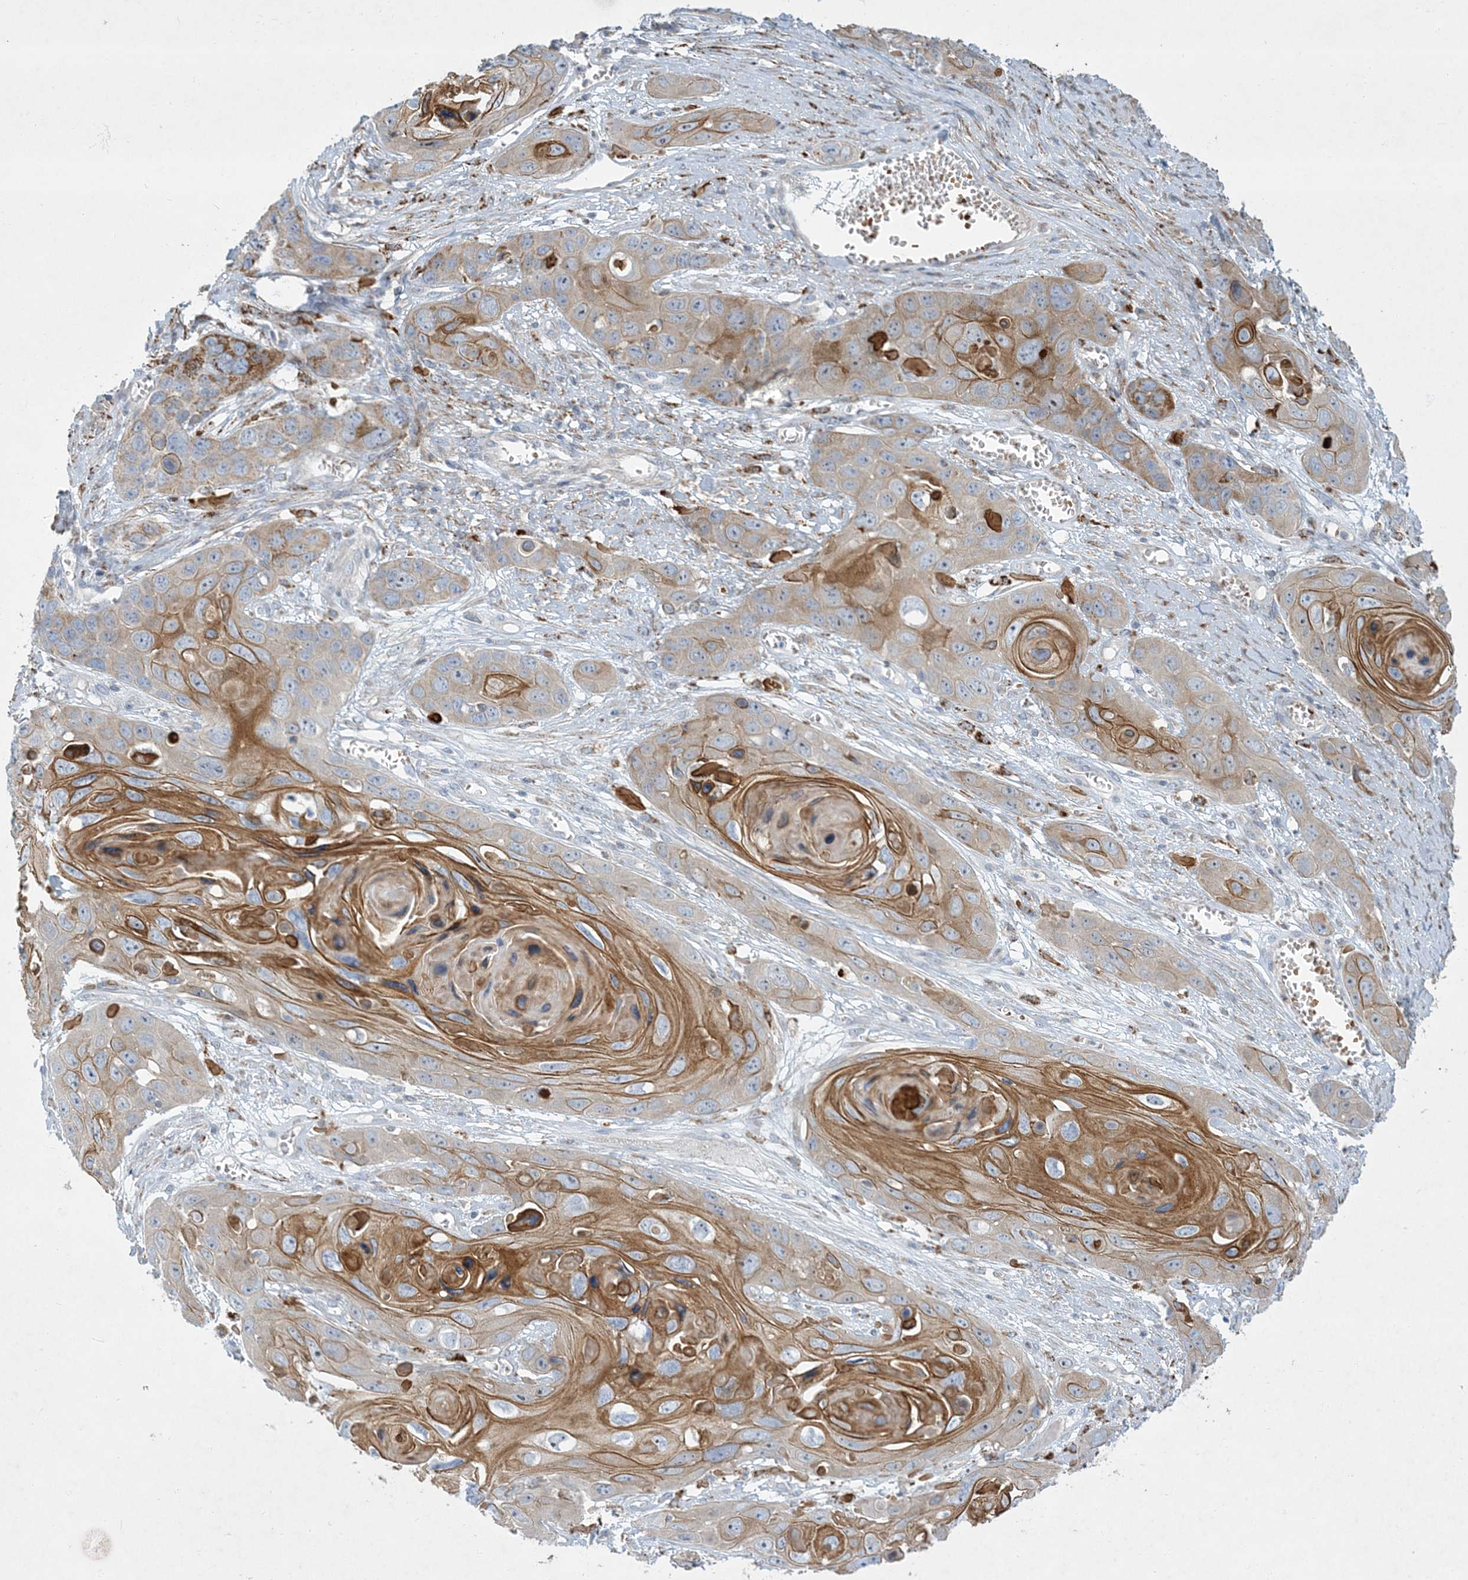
{"staining": {"intensity": "moderate", "quantity": ">75%", "location": "cytoplasmic/membranous"}, "tissue": "skin cancer", "cell_type": "Tumor cells", "image_type": "cancer", "snomed": [{"axis": "morphology", "description": "Squamous cell carcinoma, NOS"}, {"axis": "topography", "description": "Skin"}], "caption": "Protein staining of skin cancer tissue demonstrates moderate cytoplasmic/membranous expression in approximately >75% of tumor cells. Nuclei are stained in blue.", "gene": "LTN1", "patient": {"sex": "male", "age": 55}}